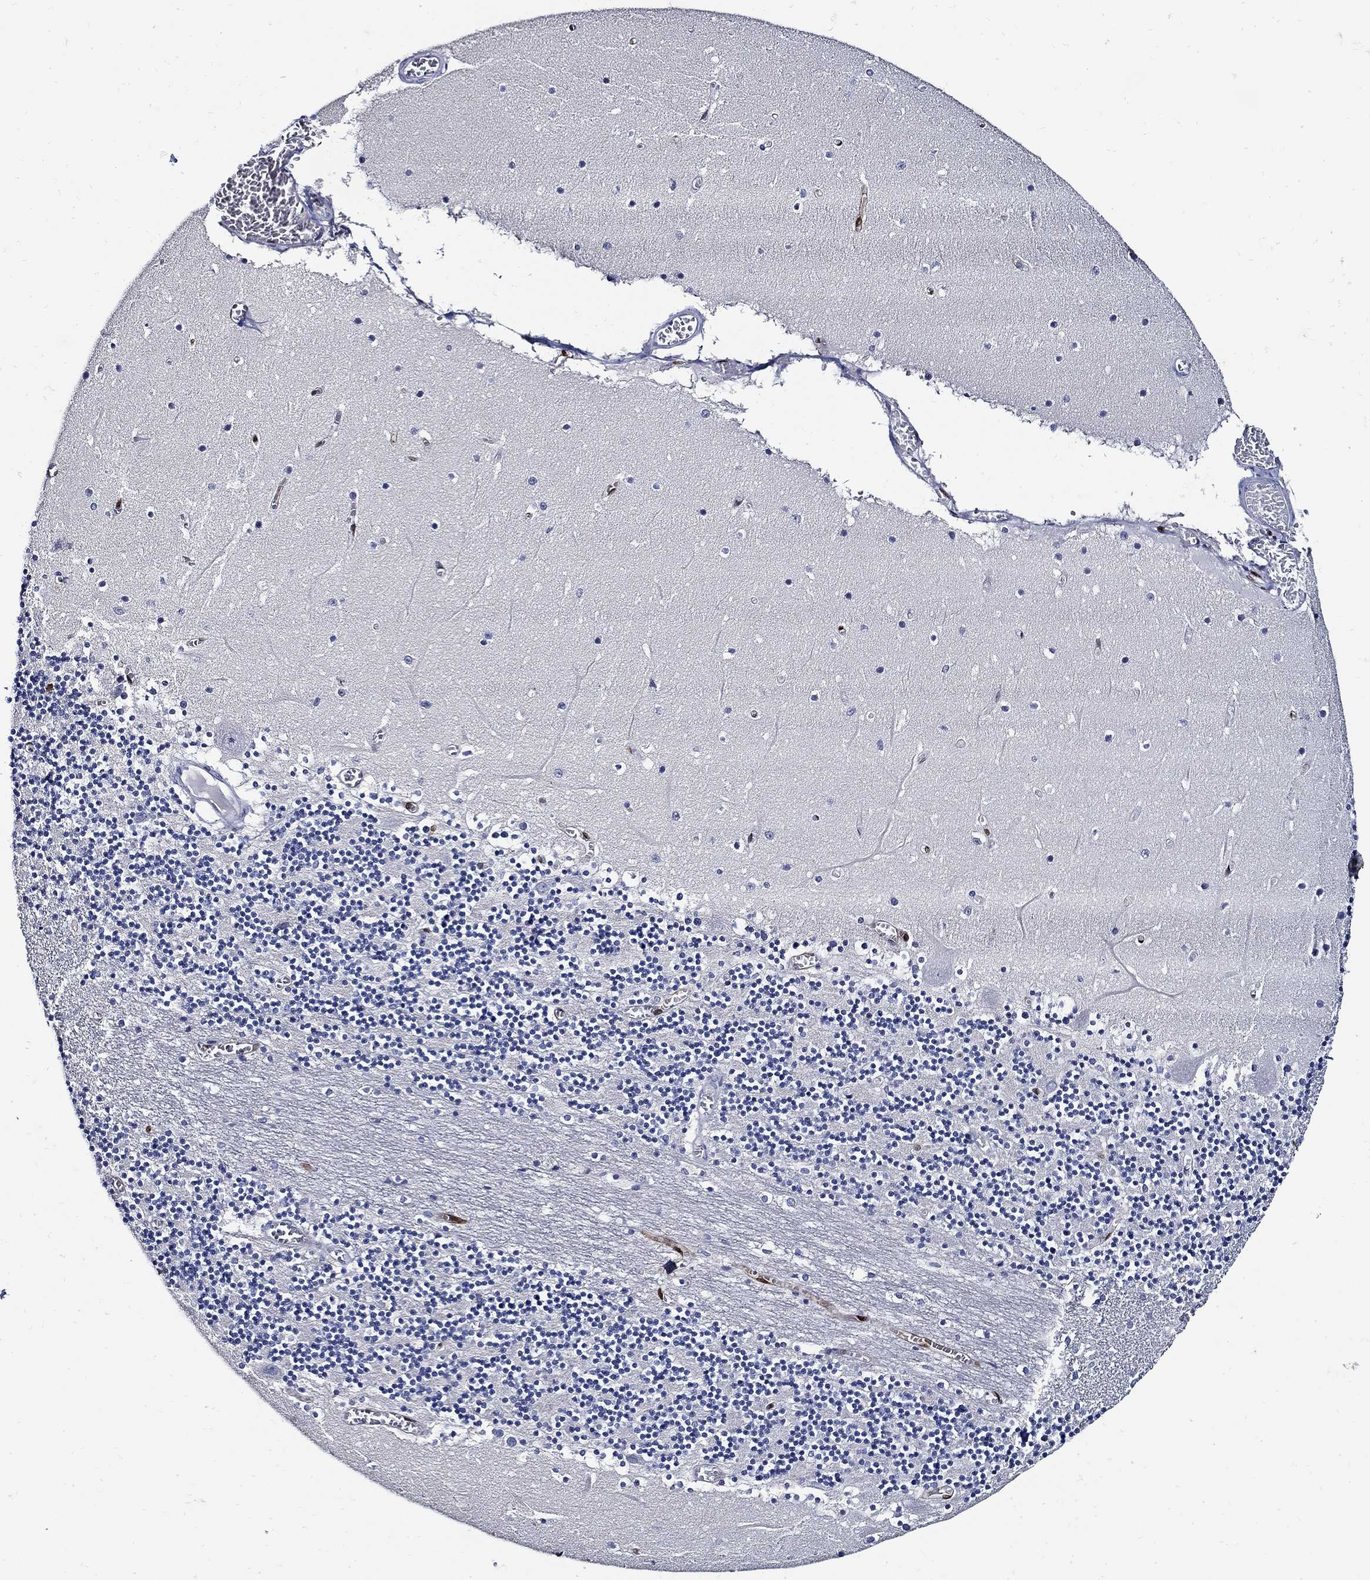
{"staining": {"intensity": "negative", "quantity": "none", "location": "none"}, "tissue": "cerebellum", "cell_type": "Cells in granular layer", "image_type": "normal", "snomed": [{"axis": "morphology", "description": "Normal tissue, NOS"}, {"axis": "topography", "description": "Cerebellum"}], "caption": "A high-resolution histopathology image shows IHC staining of normal cerebellum, which demonstrates no significant expression in cells in granular layer. Nuclei are stained in blue.", "gene": "PRX", "patient": {"sex": "female", "age": 28}}